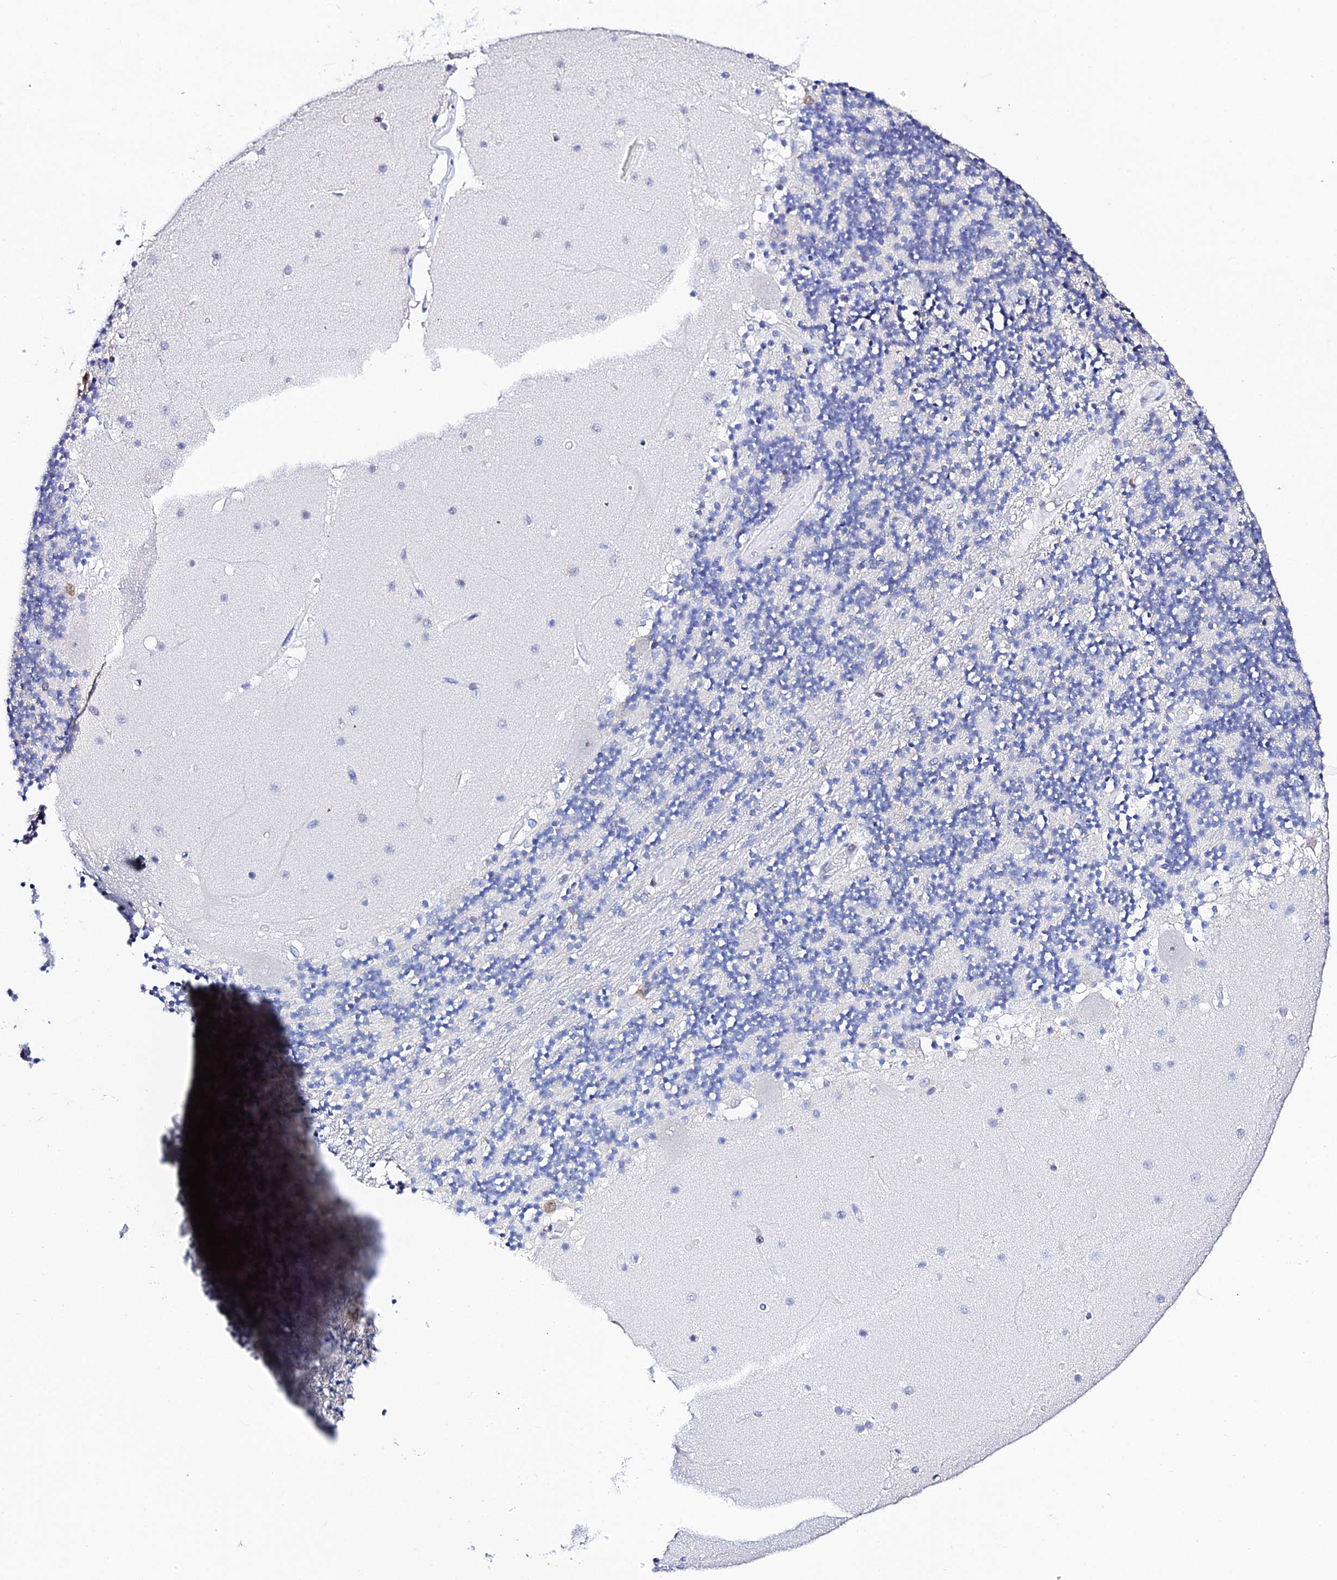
{"staining": {"intensity": "negative", "quantity": "none", "location": "none"}, "tissue": "cerebellum", "cell_type": "Cells in granular layer", "image_type": "normal", "snomed": [{"axis": "morphology", "description": "Normal tissue, NOS"}, {"axis": "topography", "description": "Cerebellum"}], "caption": "IHC of normal human cerebellum exhibits no positivity in cells in granular layer. (Brightfield microscopy of DAB (3,3'-diaminobenzidine) immunohistochemistry at high magnification).", "gene": "POFUT2", "patient": {"sex": "female", "age": 28}}